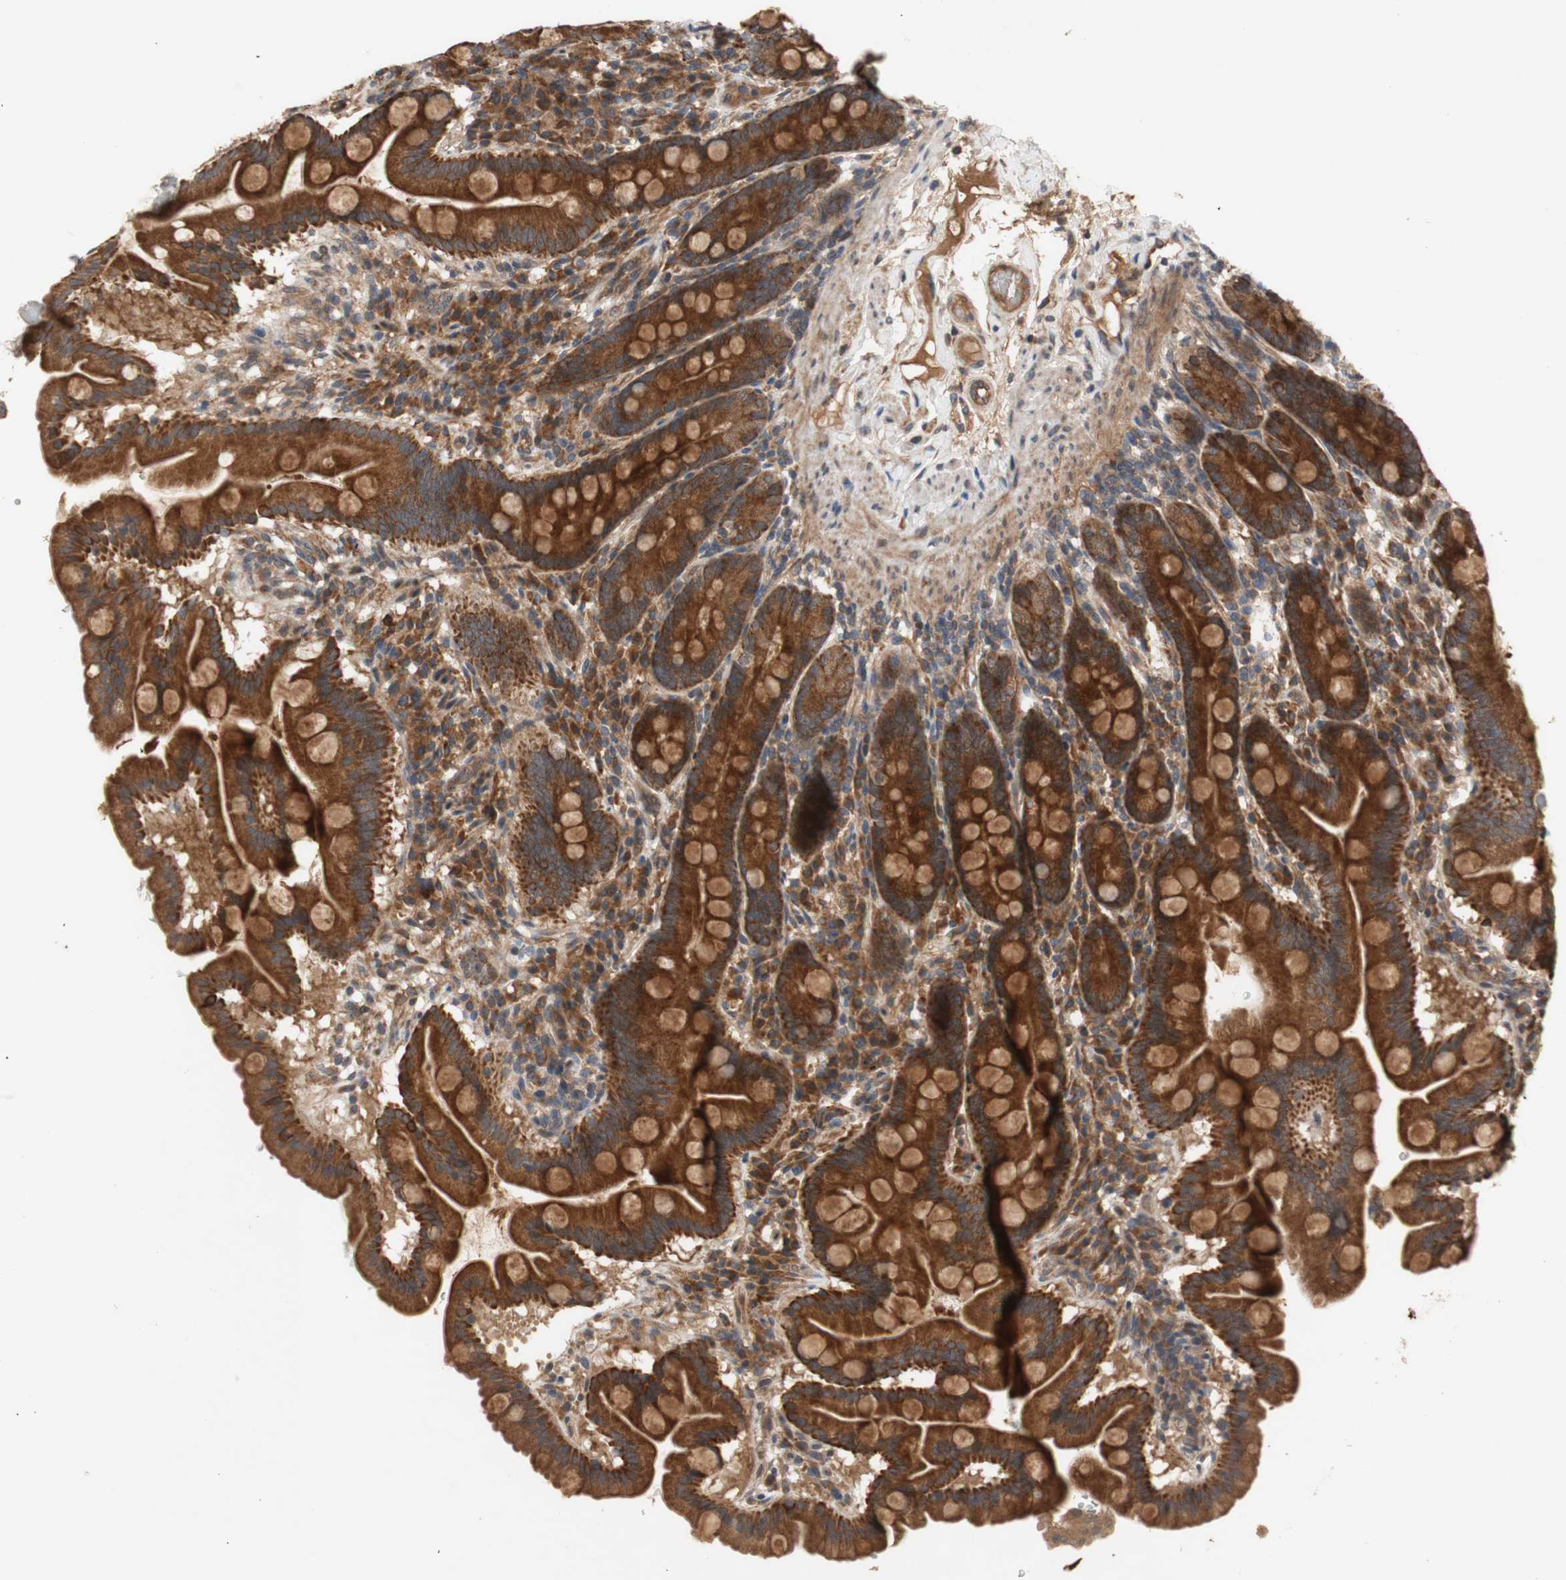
{"staining": {"intensity": "strong", "quantity": ">75%", "location": "cytoplasmic/membranous"}, "tissue": "duodenum", "cell_type": "Glandular cells", "image_type": "normal", "snomed": [{"axis": "morphology", "description": "Normal tissue, NOS"}, {"axis": "topography", "description": "Duodenum"}], "caption": "Protein staining by immunohistochemistry (IHC) demonstrates strong cytoplasmic/membranous positivity in about >75% of glandular cells in normal duodenum. The protein is stained brown, and the nuclei are stained in blue (DAB (3,3'-diaminobenzidine) IHC with brightfield microscopy, high magnification).", "gene": "PKN1", "patient": {"sex": "male", "age": 50}}